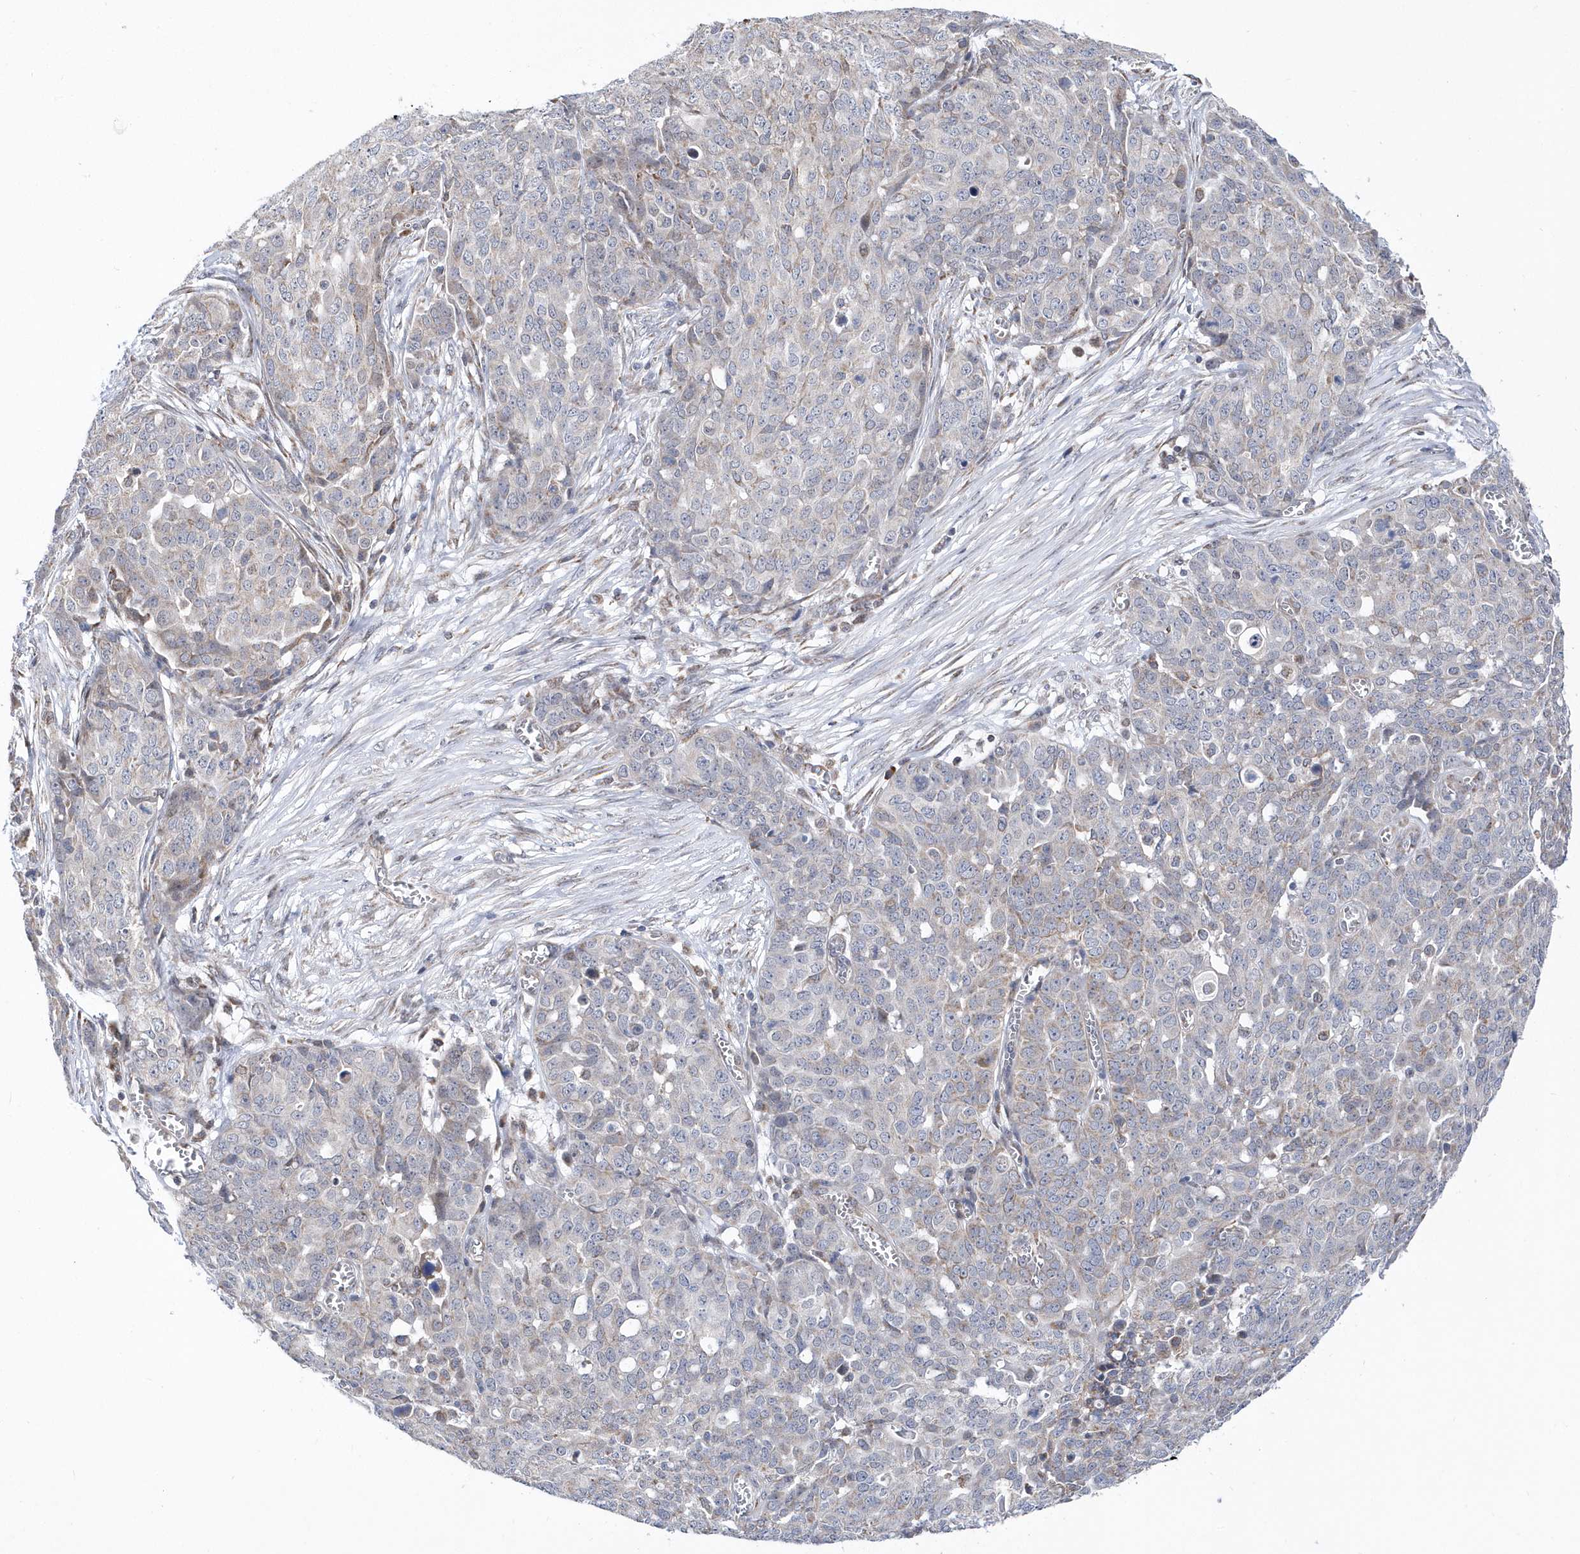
{"staining": {"intensity": "negative", "quantity": "none", "location": "none"}, "tissue": "ovarian cancer", "cell_type": "Tumor cells", "image_type": "cancer", "snomed": [{"axis": "morphology", "description": "Cystadenocarcinoma, serous, NOS"}, {"axis": "topography", "description": "Soft tissue"}, {"axis": "topography", "description": "Ovary"}], "caption": "Immunohistochemistry of ovarian serous cystadenocarcinoma exhibits no expression in tumor cells.", "gene": "SPATA5", "patient": {"sex": "female", "age": 57}}